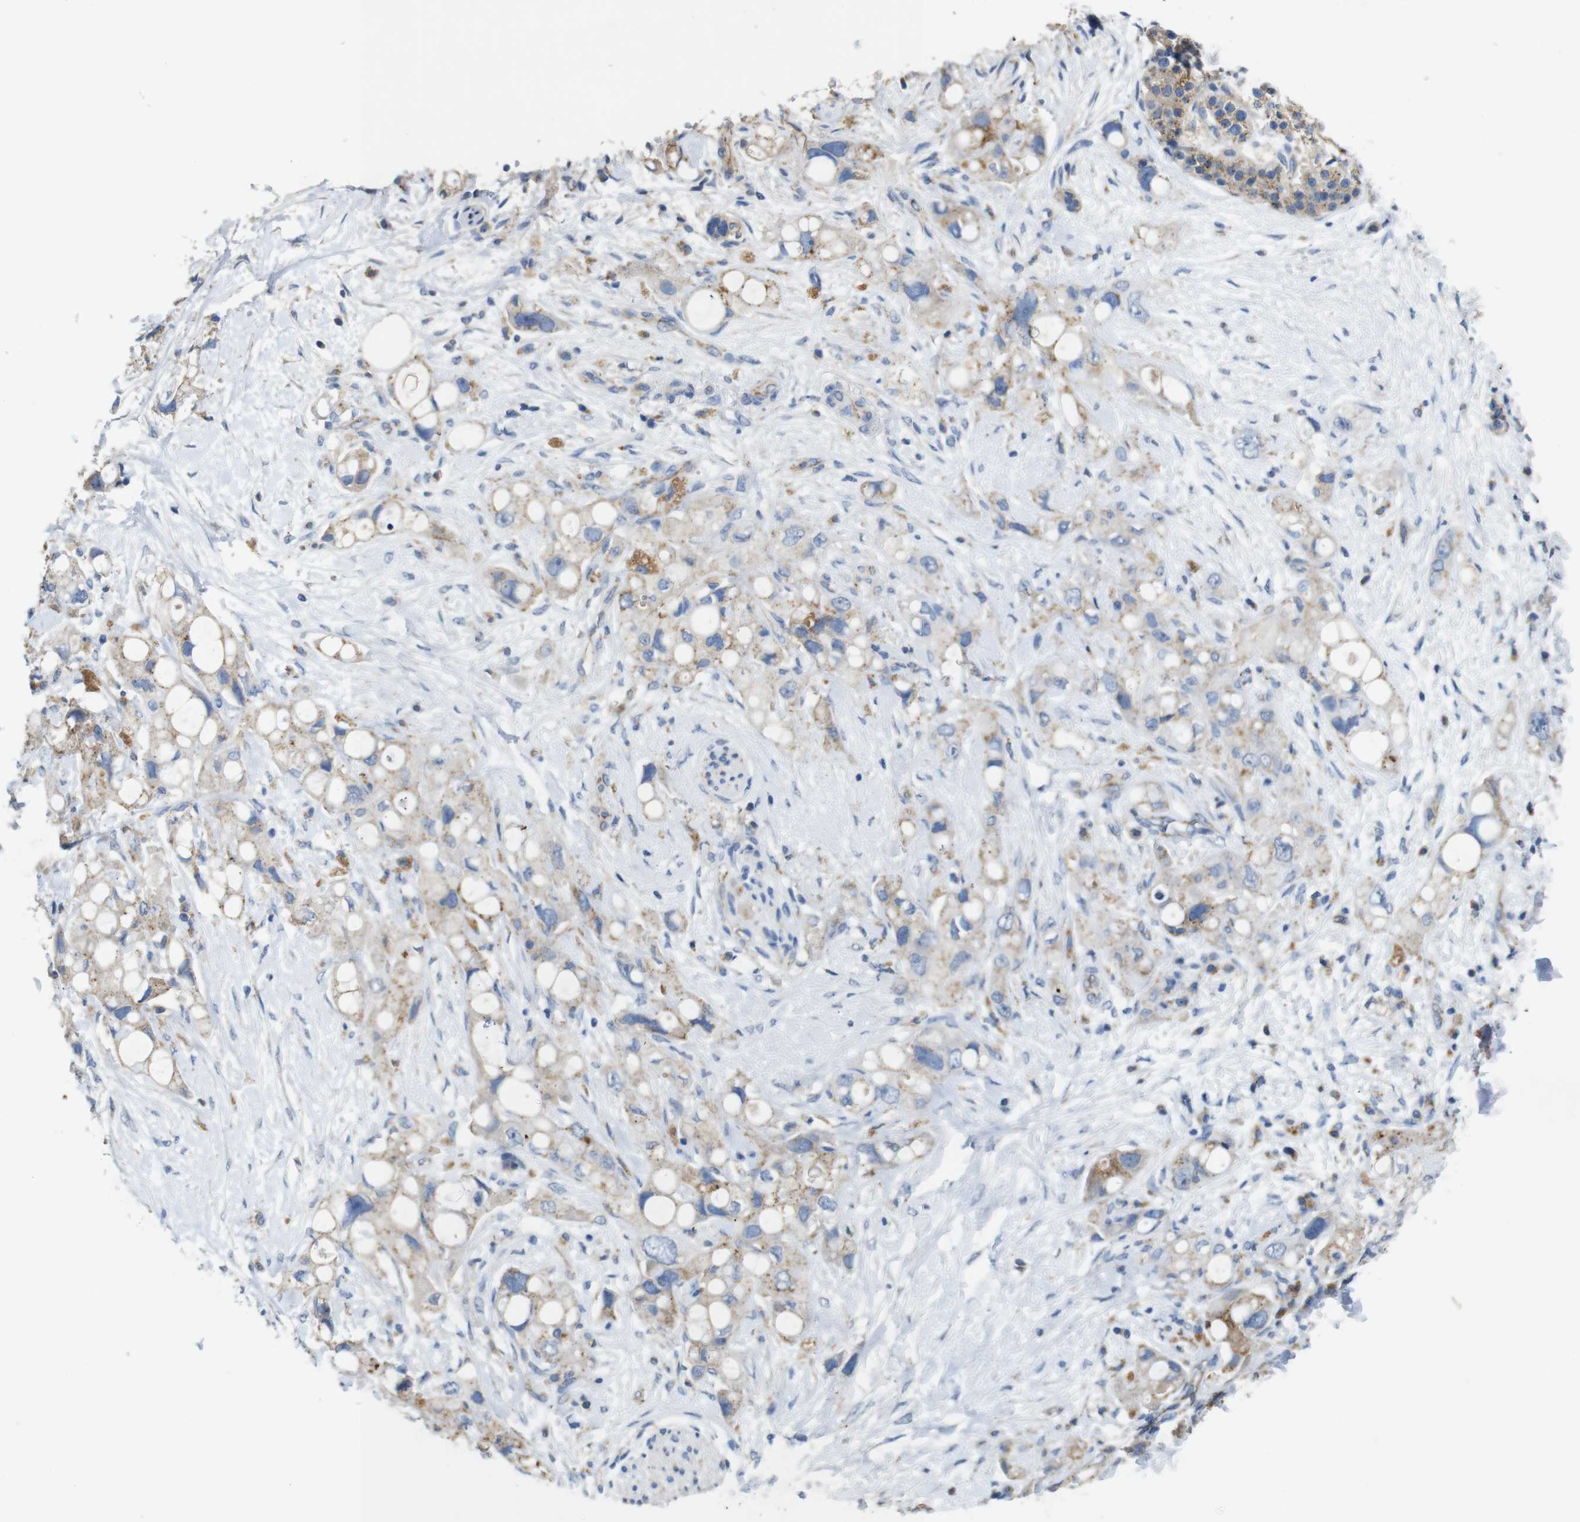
{"staining": {"intensity": "weak", "quantity": "25%-75%", "location": "cytoplasmic/membranous"}, "tissue": "pancreatic cancer", "cell_type": "Tumor cells", "image_type": "cancer", "snomed": [{"axis": "morphology", "description": "Adenocarcinoma, NOS"}, {"axis": "topography", "description": "Pancreas"}], "caption": "DAB (3,3'-diaminobenzidine) immunohistochemical staining of human adenocarcinoma (pancreatic) reveals weak cytoplasmic/membranous protein staining in about 25%-75% of tumor cells.", "gene": "NHLRC3", "patient": {"sex": "female", "age": 56}}